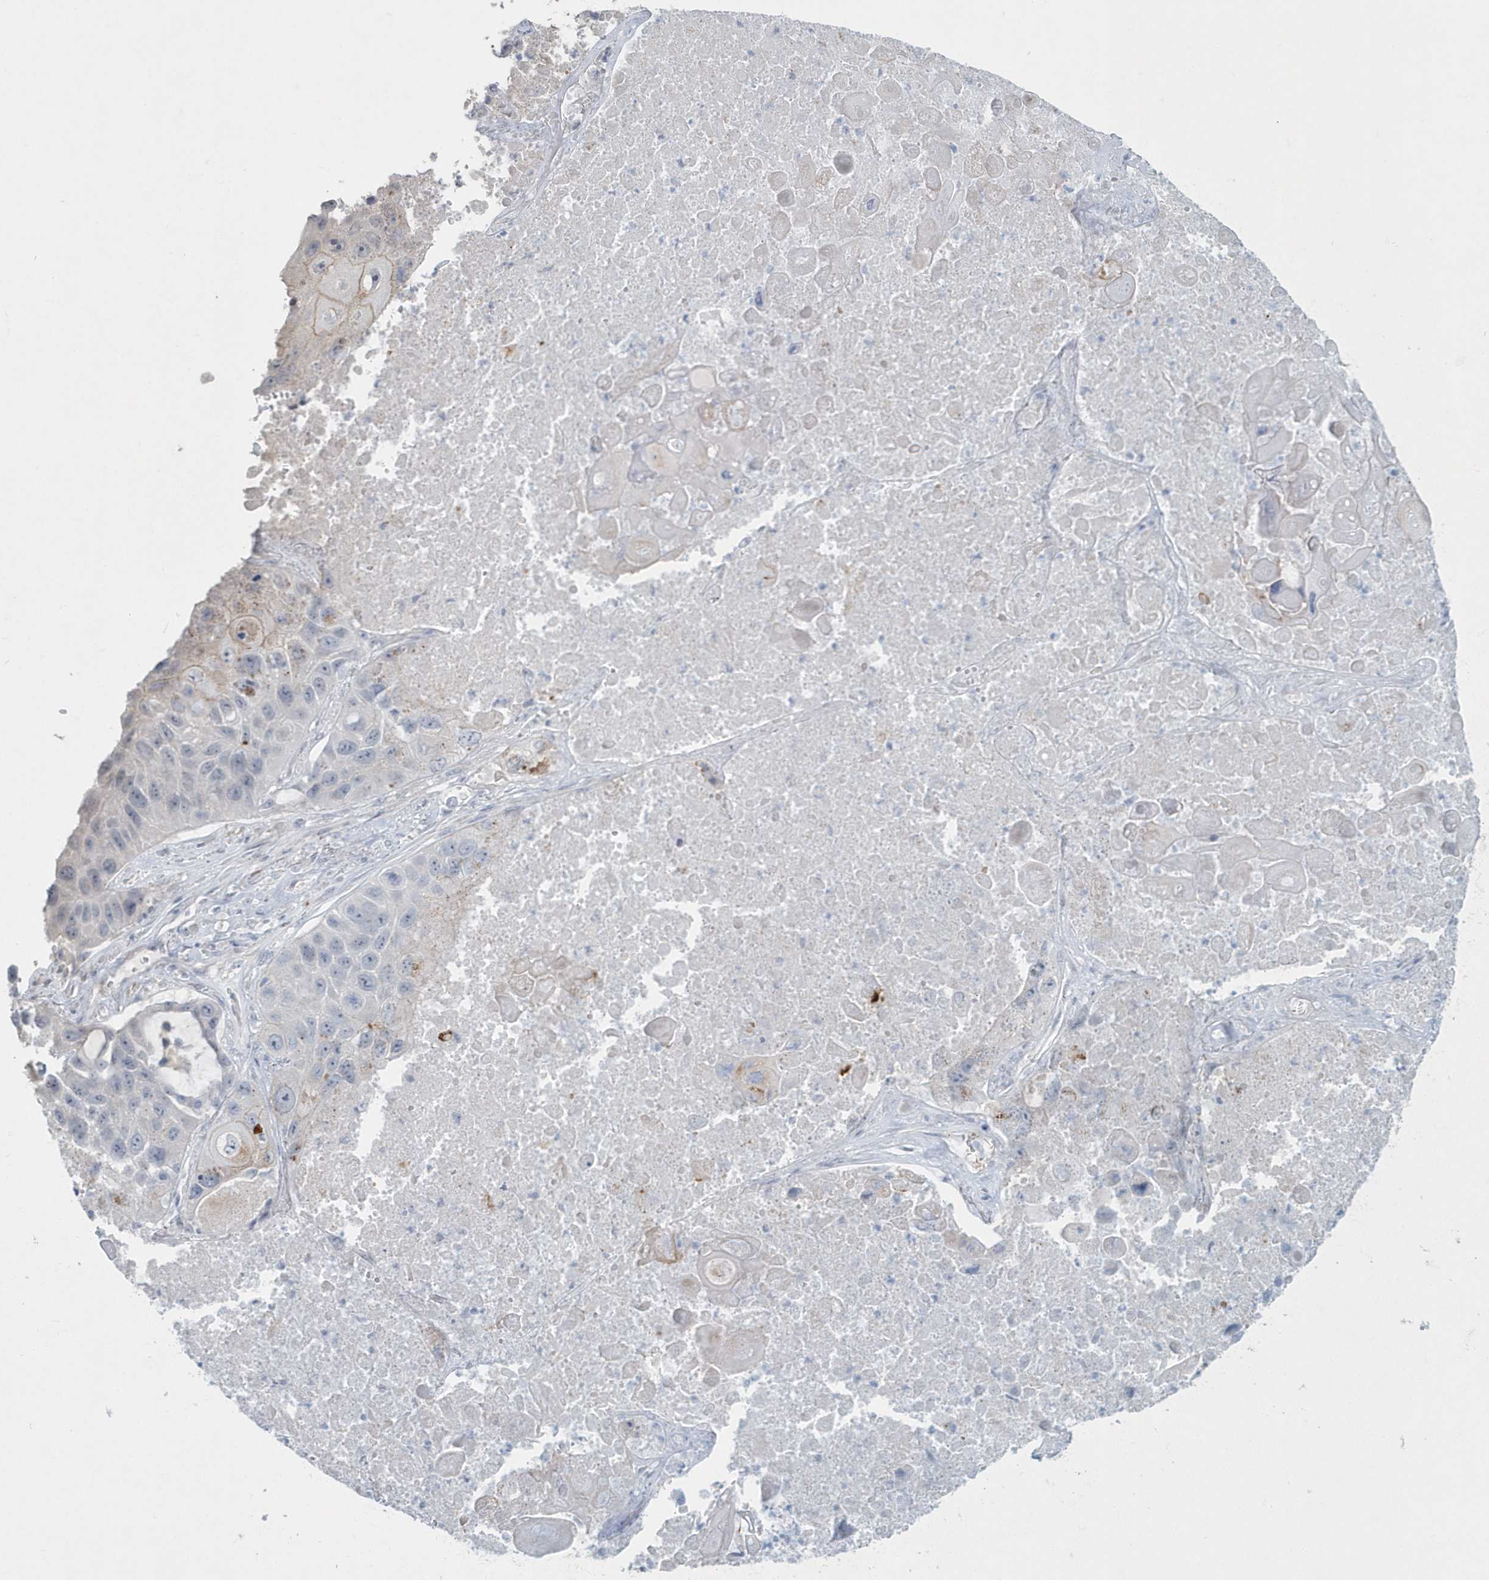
{"staining": {"intensity": "negative", "quantity": "none", "location": "none"}, "tissue": "lung cancer", "cell_type": "Tumor cells", "image_type": "cancer", "snomed": [{"axis": "morphology", "description": "Squamous cell carcinoma, NOS"}, {"axis": "topography", "description": "Lung"}], "caption": "Immunohistochemistry histopathology image of human lung cancer (squamous cell carcinoma) stained for a protein (brown), which demonstrates no expression in tumor cells.", "gene": "MYOT", "patient": {"sex": "male", "age": 61}}